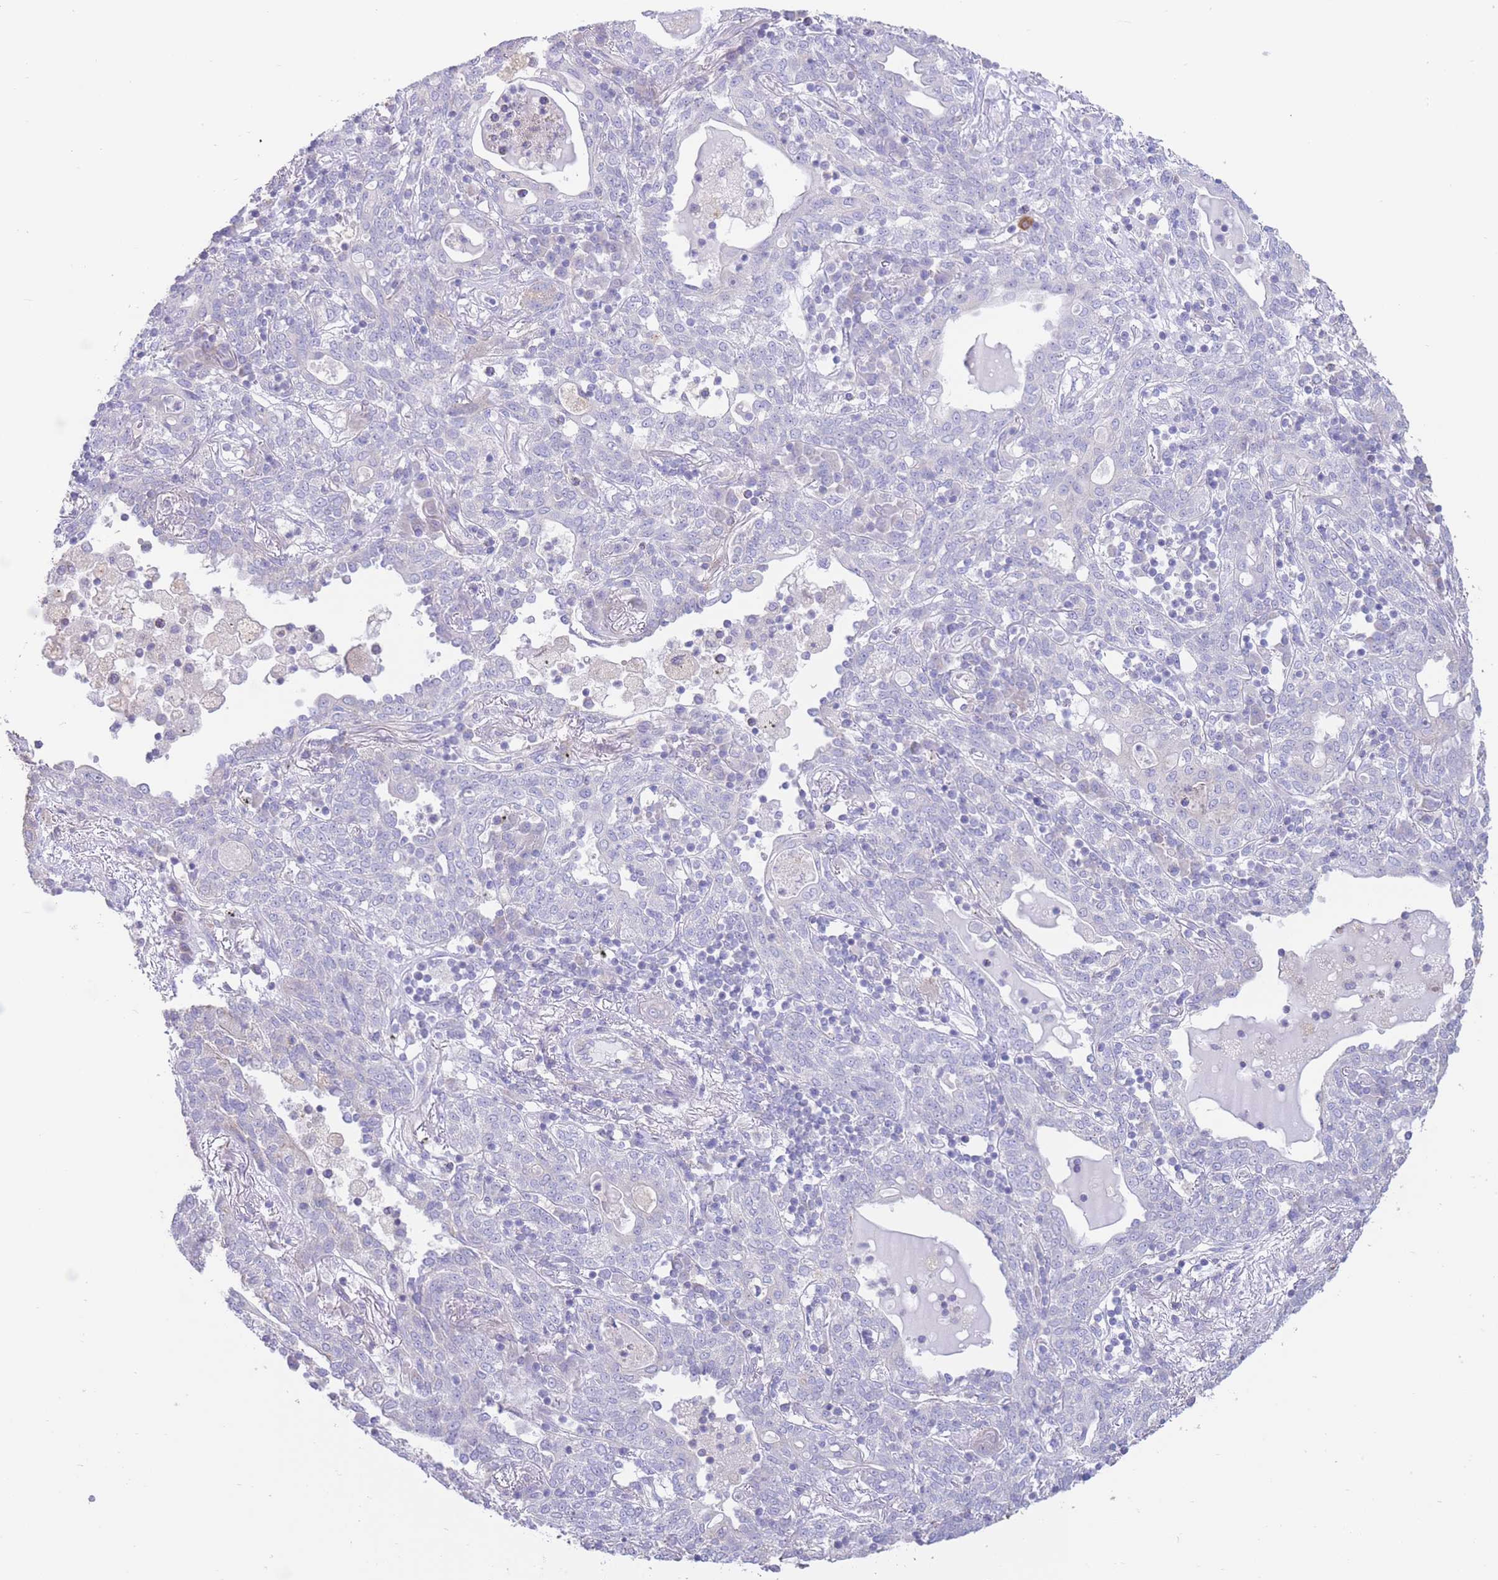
{"staining": {"intensity": "negative", "quantity": "none", "location": "none"}, "tissue": "lung cancer", "cell_type": "Tumor cells", "image_type": "cancer", "snomed": [{"axis": "morphology", "description": "Squamous cell carcinoma, NOS"}, {"axis": "topography", "description": "Lung"}], "caption": "Lung squamous cell carcinoma stained for a protein using IHC reveals no positivity tumor cells.", "gene": "ALS2CL", "patient": {"sex": "female", "age": 70}}